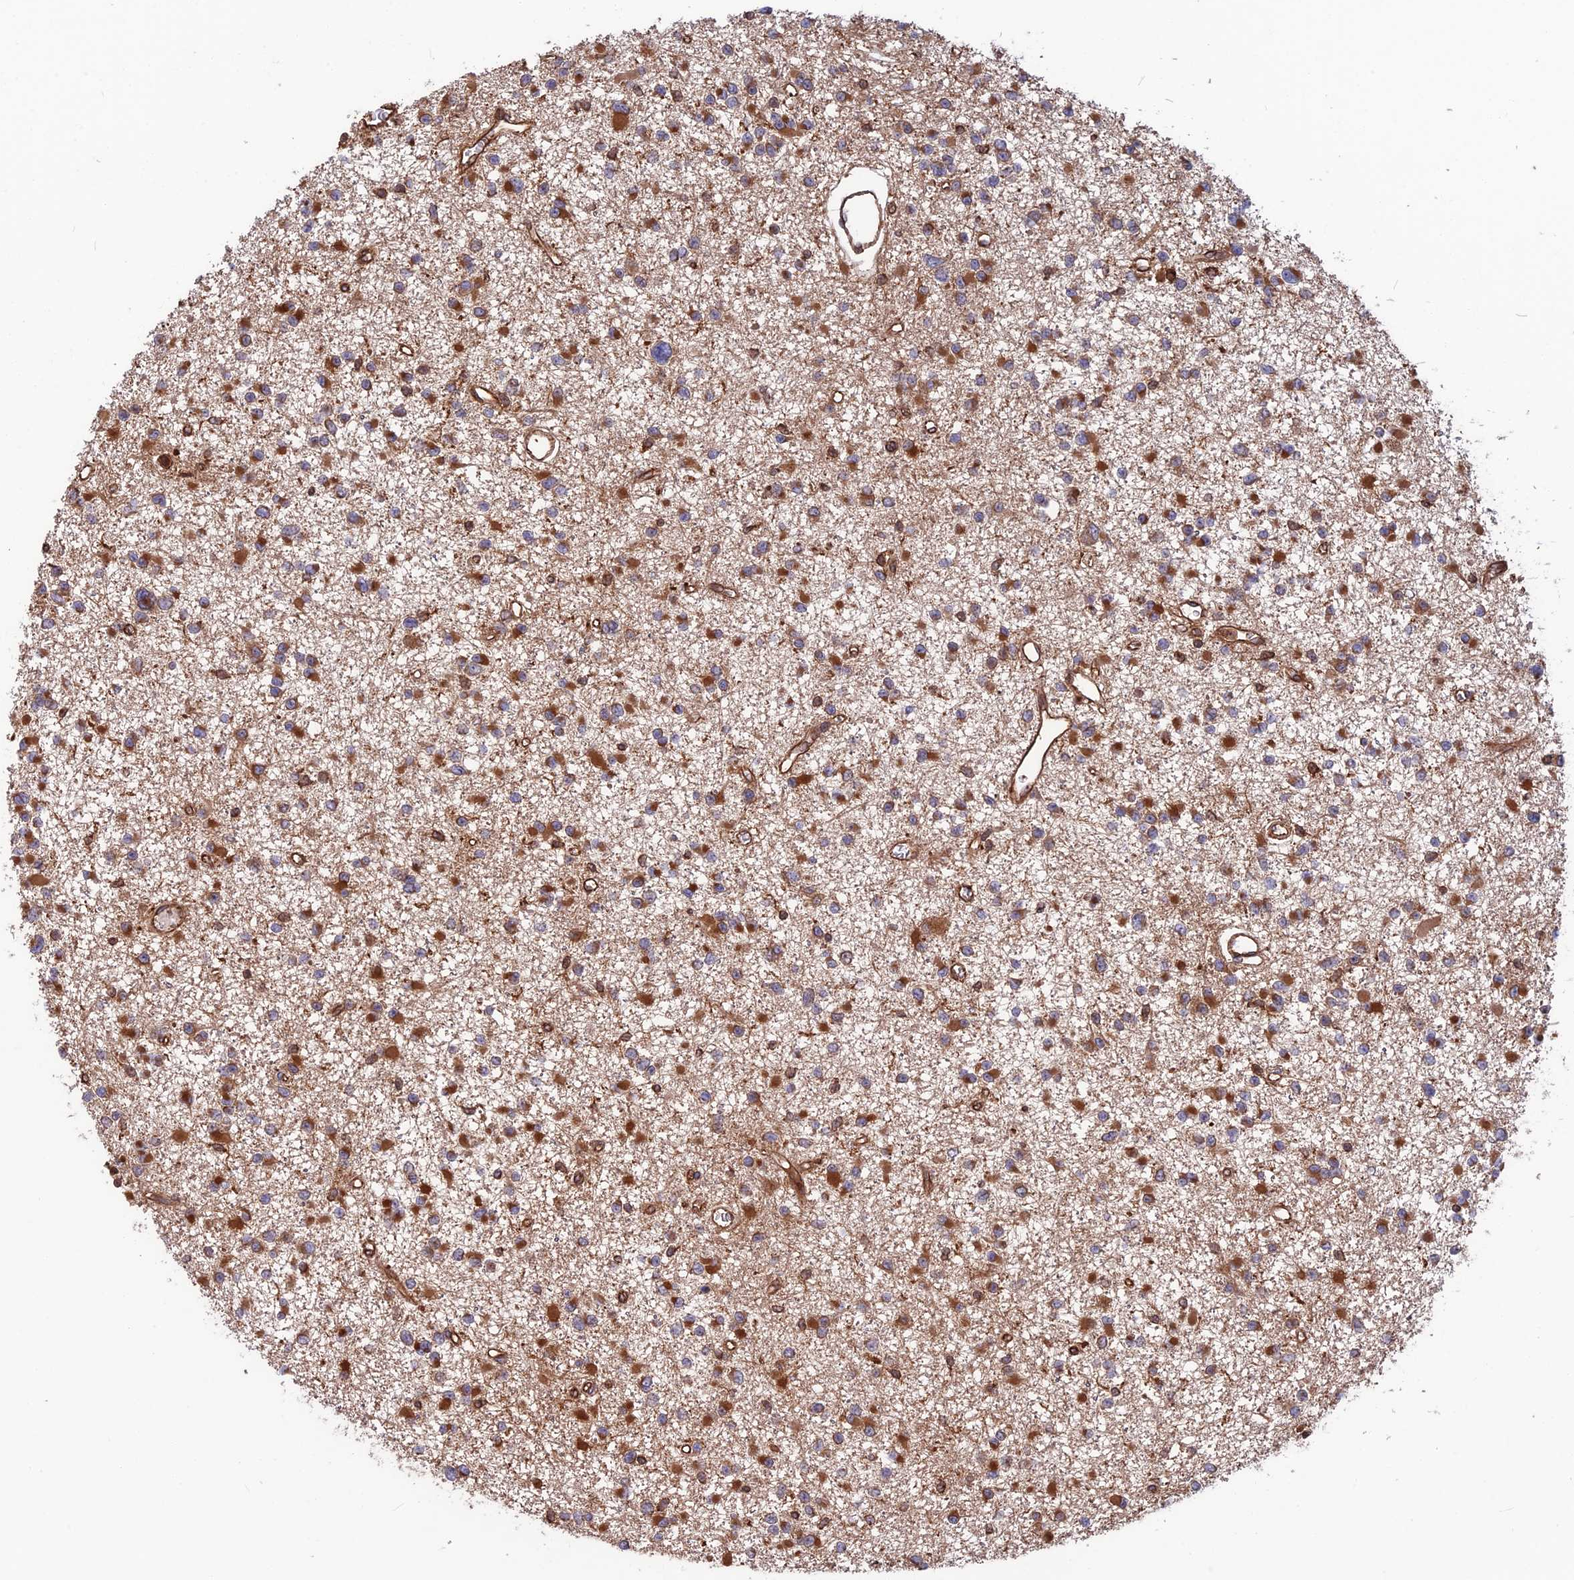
{"staining": {"intensity": "strong", "quantity": "25%-75%", "location": "cytoplasmic/membranous"}, "tissue": "glioma", "cell_type": "Tumor cells", "image_type": "cancer", "snomed": [{"axis": "morphology", "description": "Glioma, malignant, Low grade"}, {"axis": "topography", "description": "Brain"}], "caption": "Immunohistochemical staining of human glioma exhibits high levels of strong cytoplasmic/membranous expression in approximately 25%-75% of tumor cells. (DAB IHC with brightfield microscopy, high magnification).", "gene": "WDR1", "patient": {"sex": "female", "age": 22}}